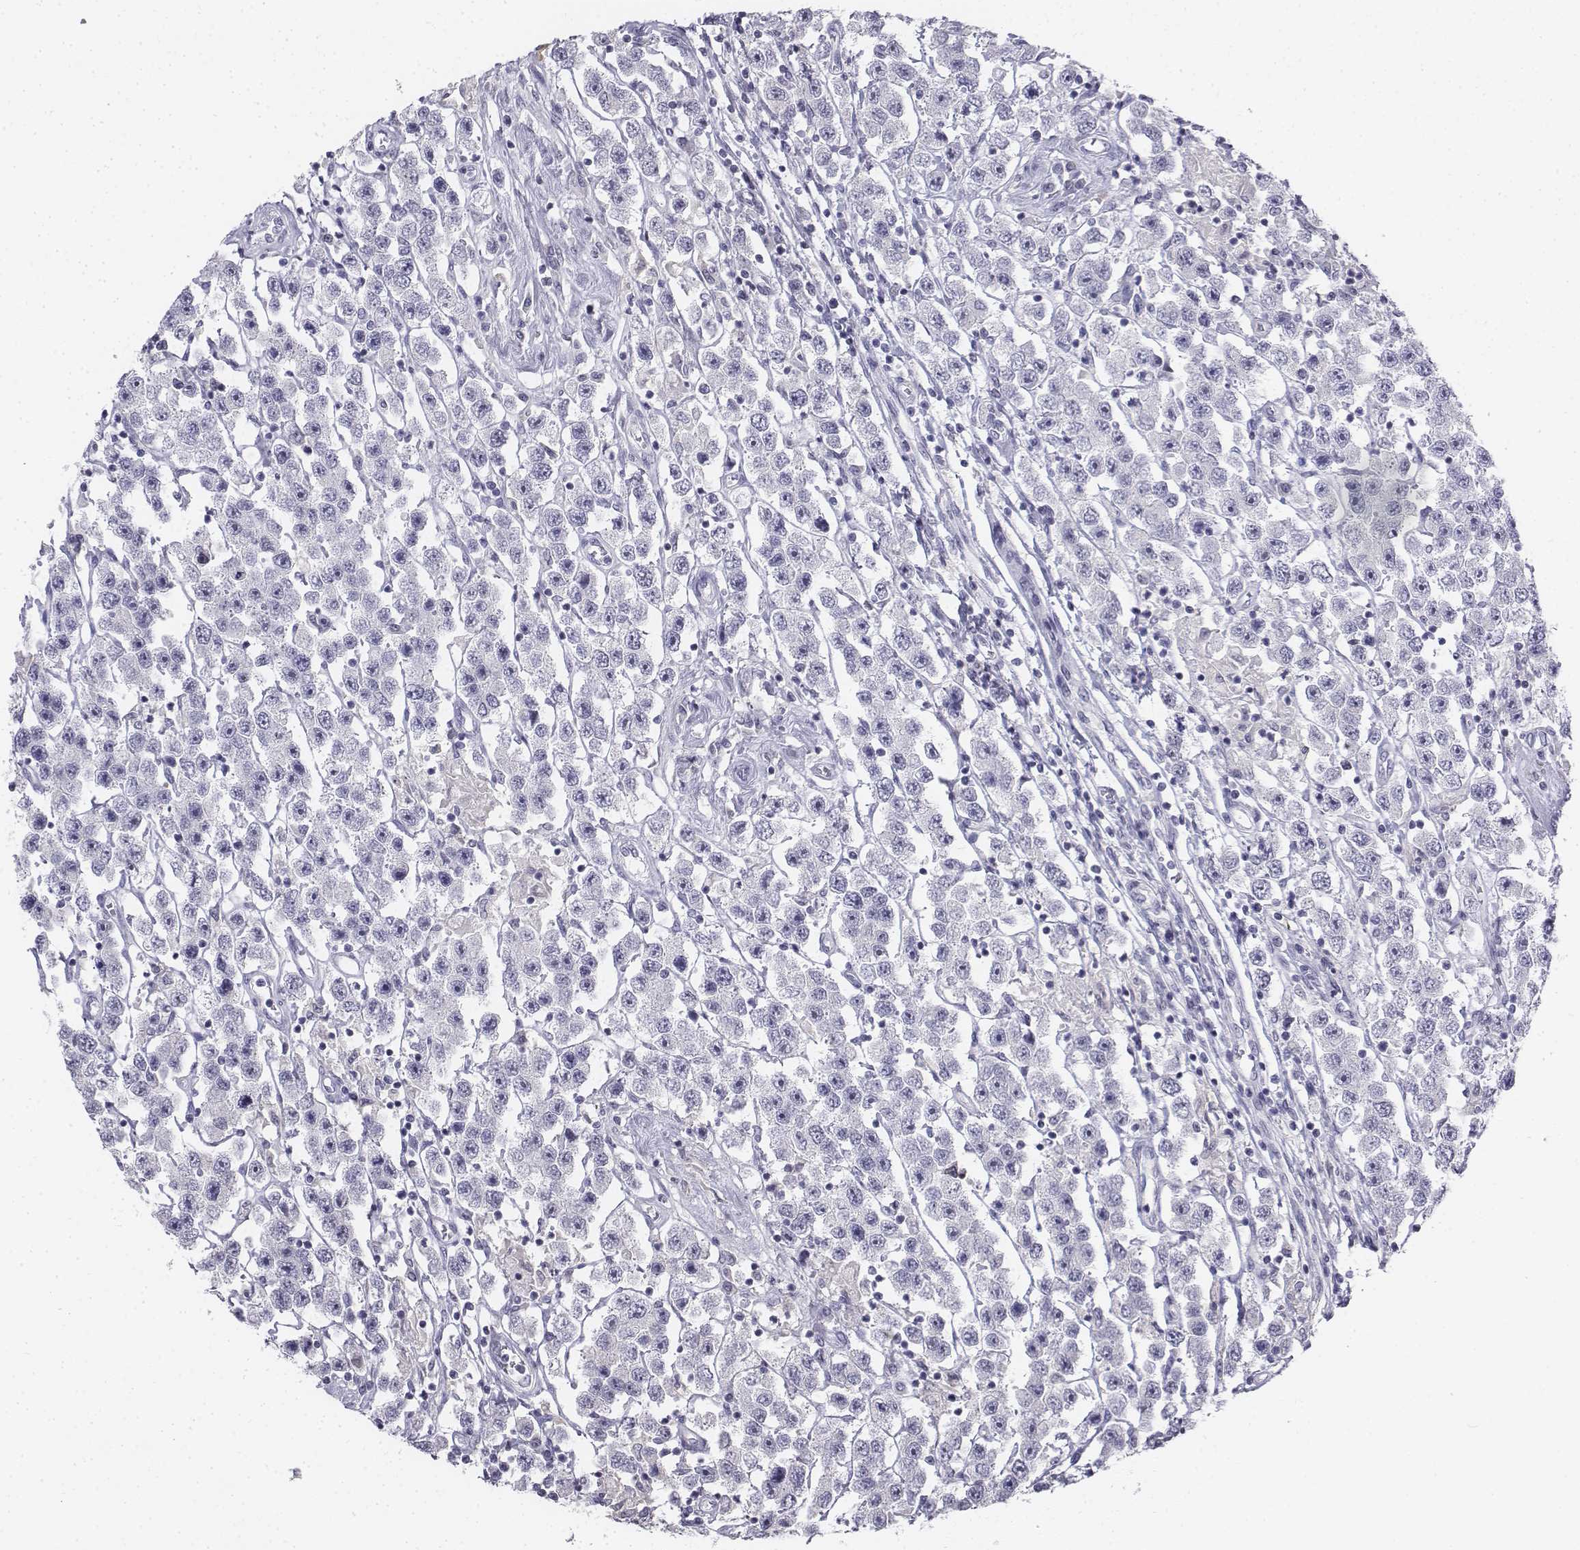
{"staining": {"intensity": "negative", "quantity": "none", "location": "none"}, "tissue": "testis cancer", "cell_type": "Tumor cells", "image_type": "cancer", "snomed": [{"axis": "morphology", "description": "Seminoma, NOS"}, {"axis": "topography", "description": "Testis"}], "caption": "The immunohistochemistry micrograph has no significant positivity in tumor cells of testis cancer tissue.", "gene": "PENK", "patient": {"sex": "male", "age": 45}}